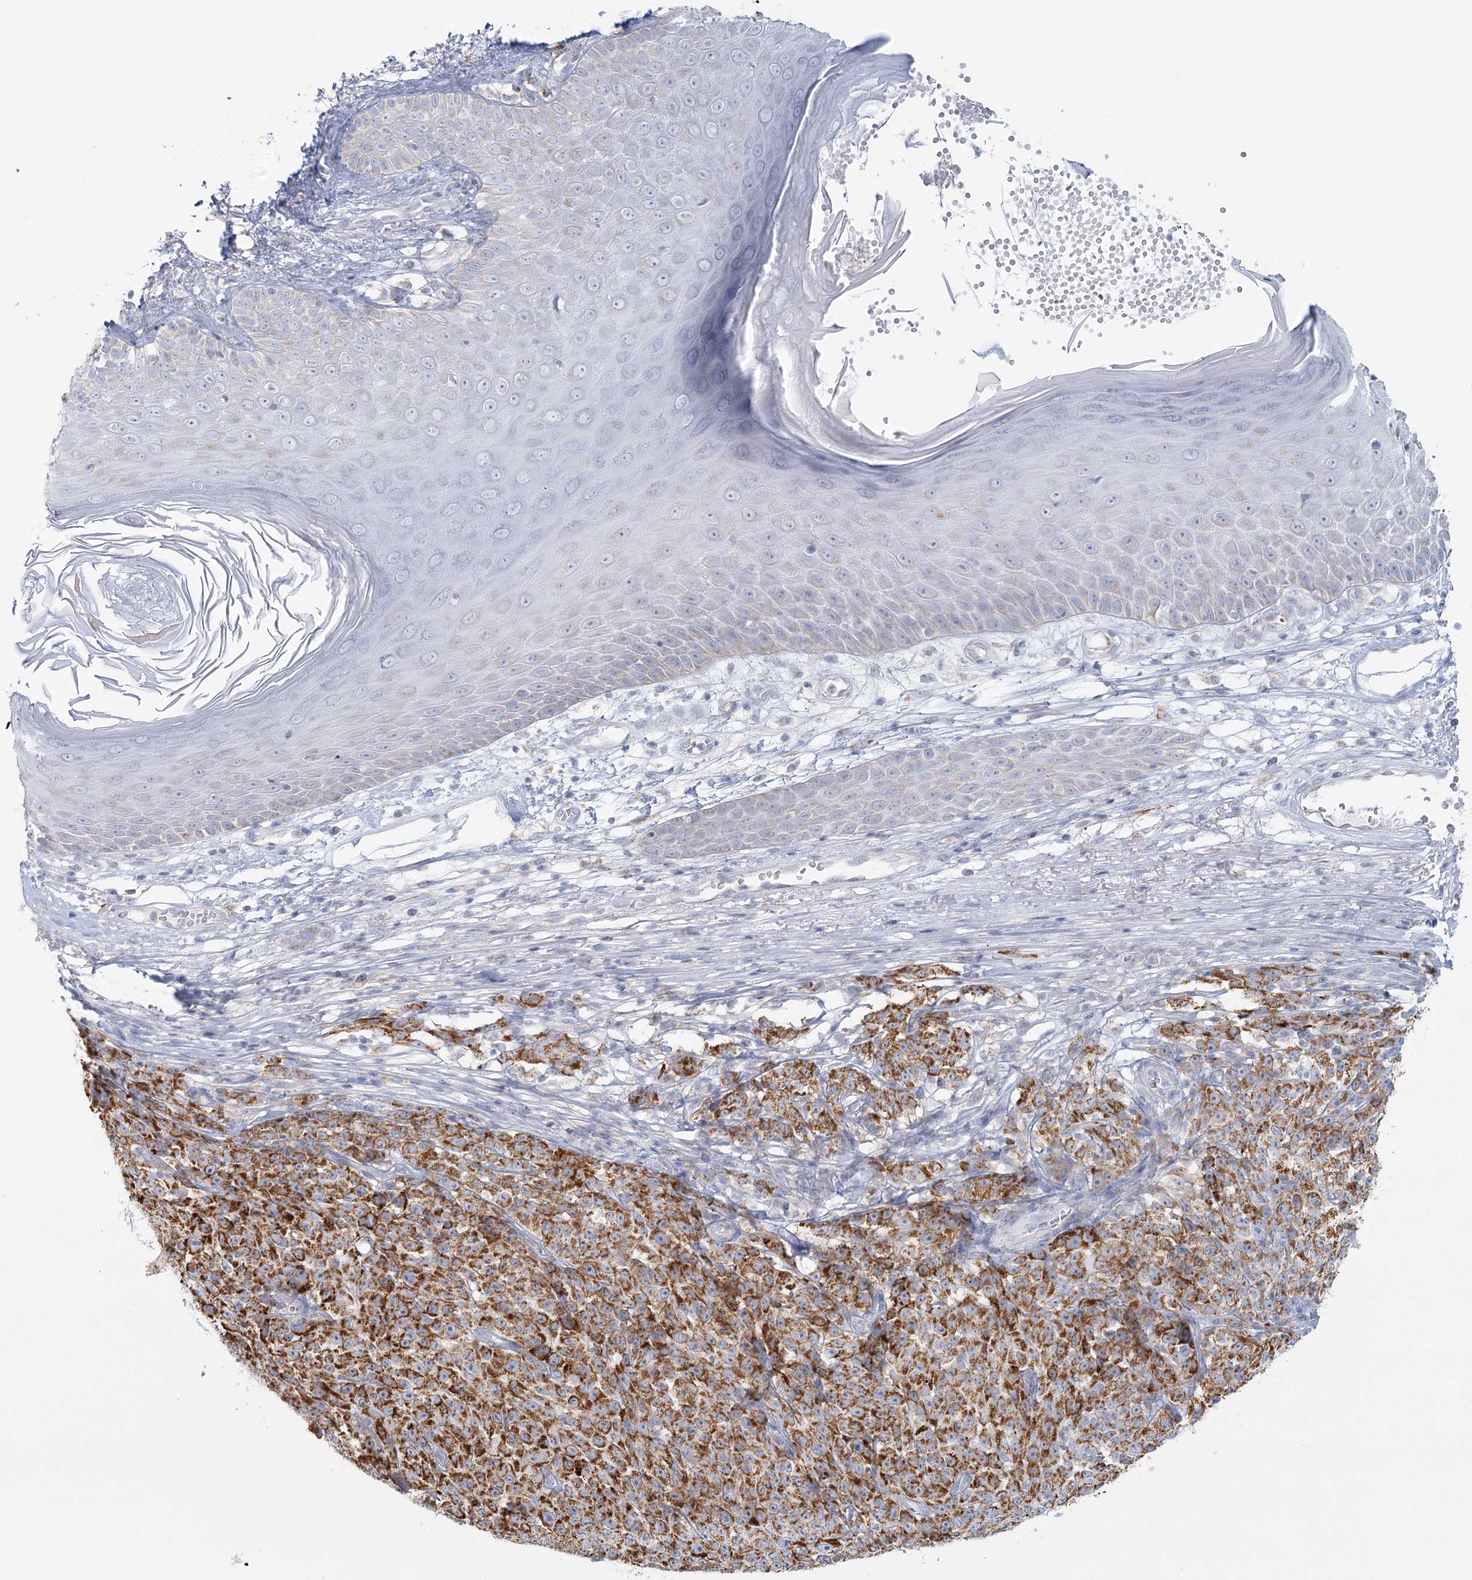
{"staining": {"intensity": "strong", "quantity": ">75%", "location": "cytoplasmic/membranous"}, "tissue": "melanoma", "cell_type": "Tumor cells", "image_type": "cancer", "snomed": [{"axis": "morphology", "description": "Malignant melanoma, NOS"}, {"axis": "topography", "description": "Skin"}], "caption": "Protein expression analysis of human melanoma reveals strong cytoplasmic/membranous staining in approximately >75% of tumor cells. (brown staining indicates protein expression, while blue staining denotes nuclei).", "gene": "BPHL", "patient": {"sex": "female", "age": 82}}